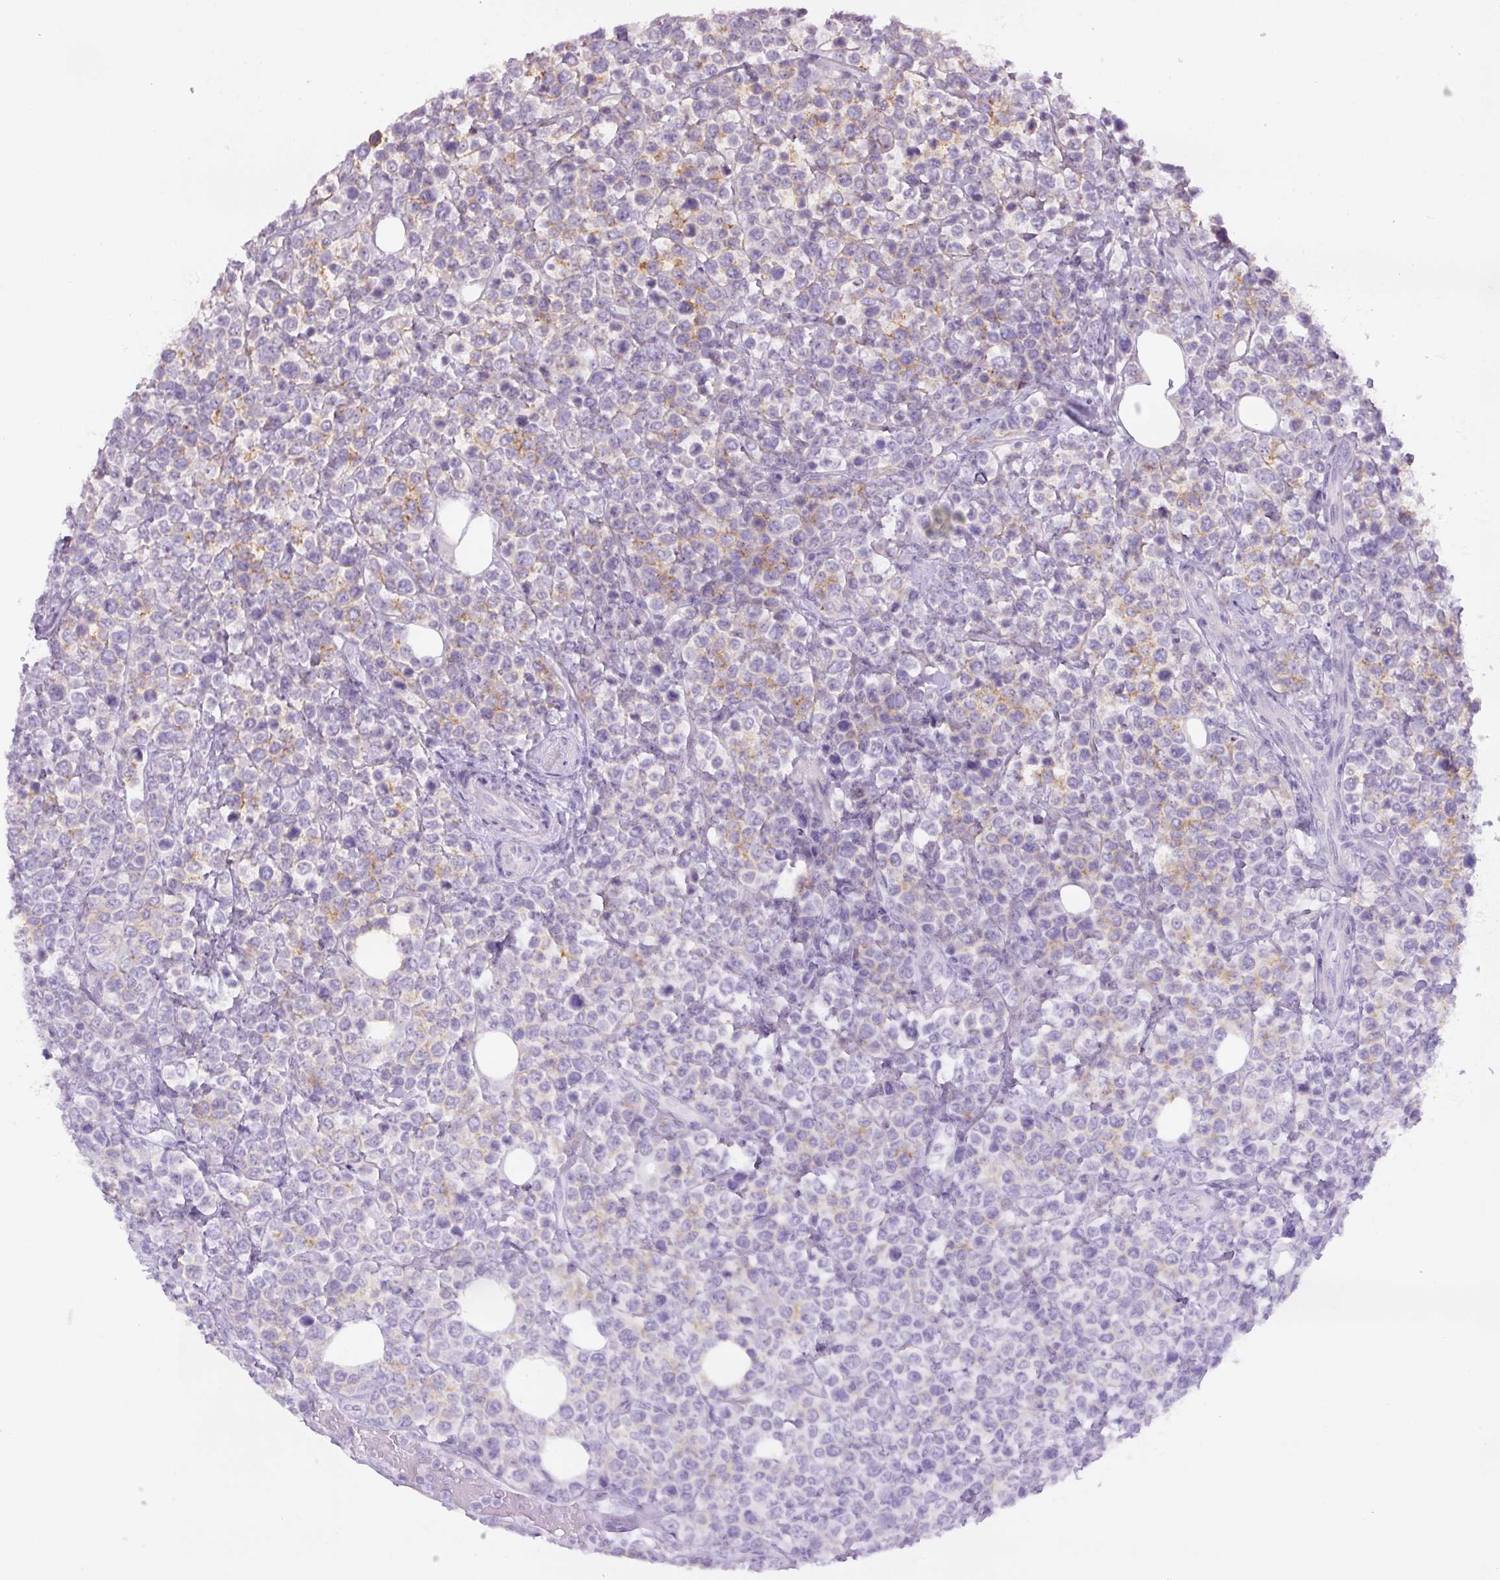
{"staining": {"intensity": "weak", "quantity": "<25%", "location": "cytoplasmic/membranous"}, "tissue": "lymphoma", "cell_type": "Tumor cells", "image_type": "cancer", "snomed": [{"axis": "morphology", "description": "Malignant lymphoma, non-Hodgkin's type, Low grade"}, {"axis": "topography", "description": "Lymph node"}], "caption": "Protein analysis of malignant lymphoma, non-Hodgkin's type (low-grade) demonstrates no significant positivity in tumor cells.", "gene": "TMEM151B", "patient": {"sex": "male", "age": 60}}